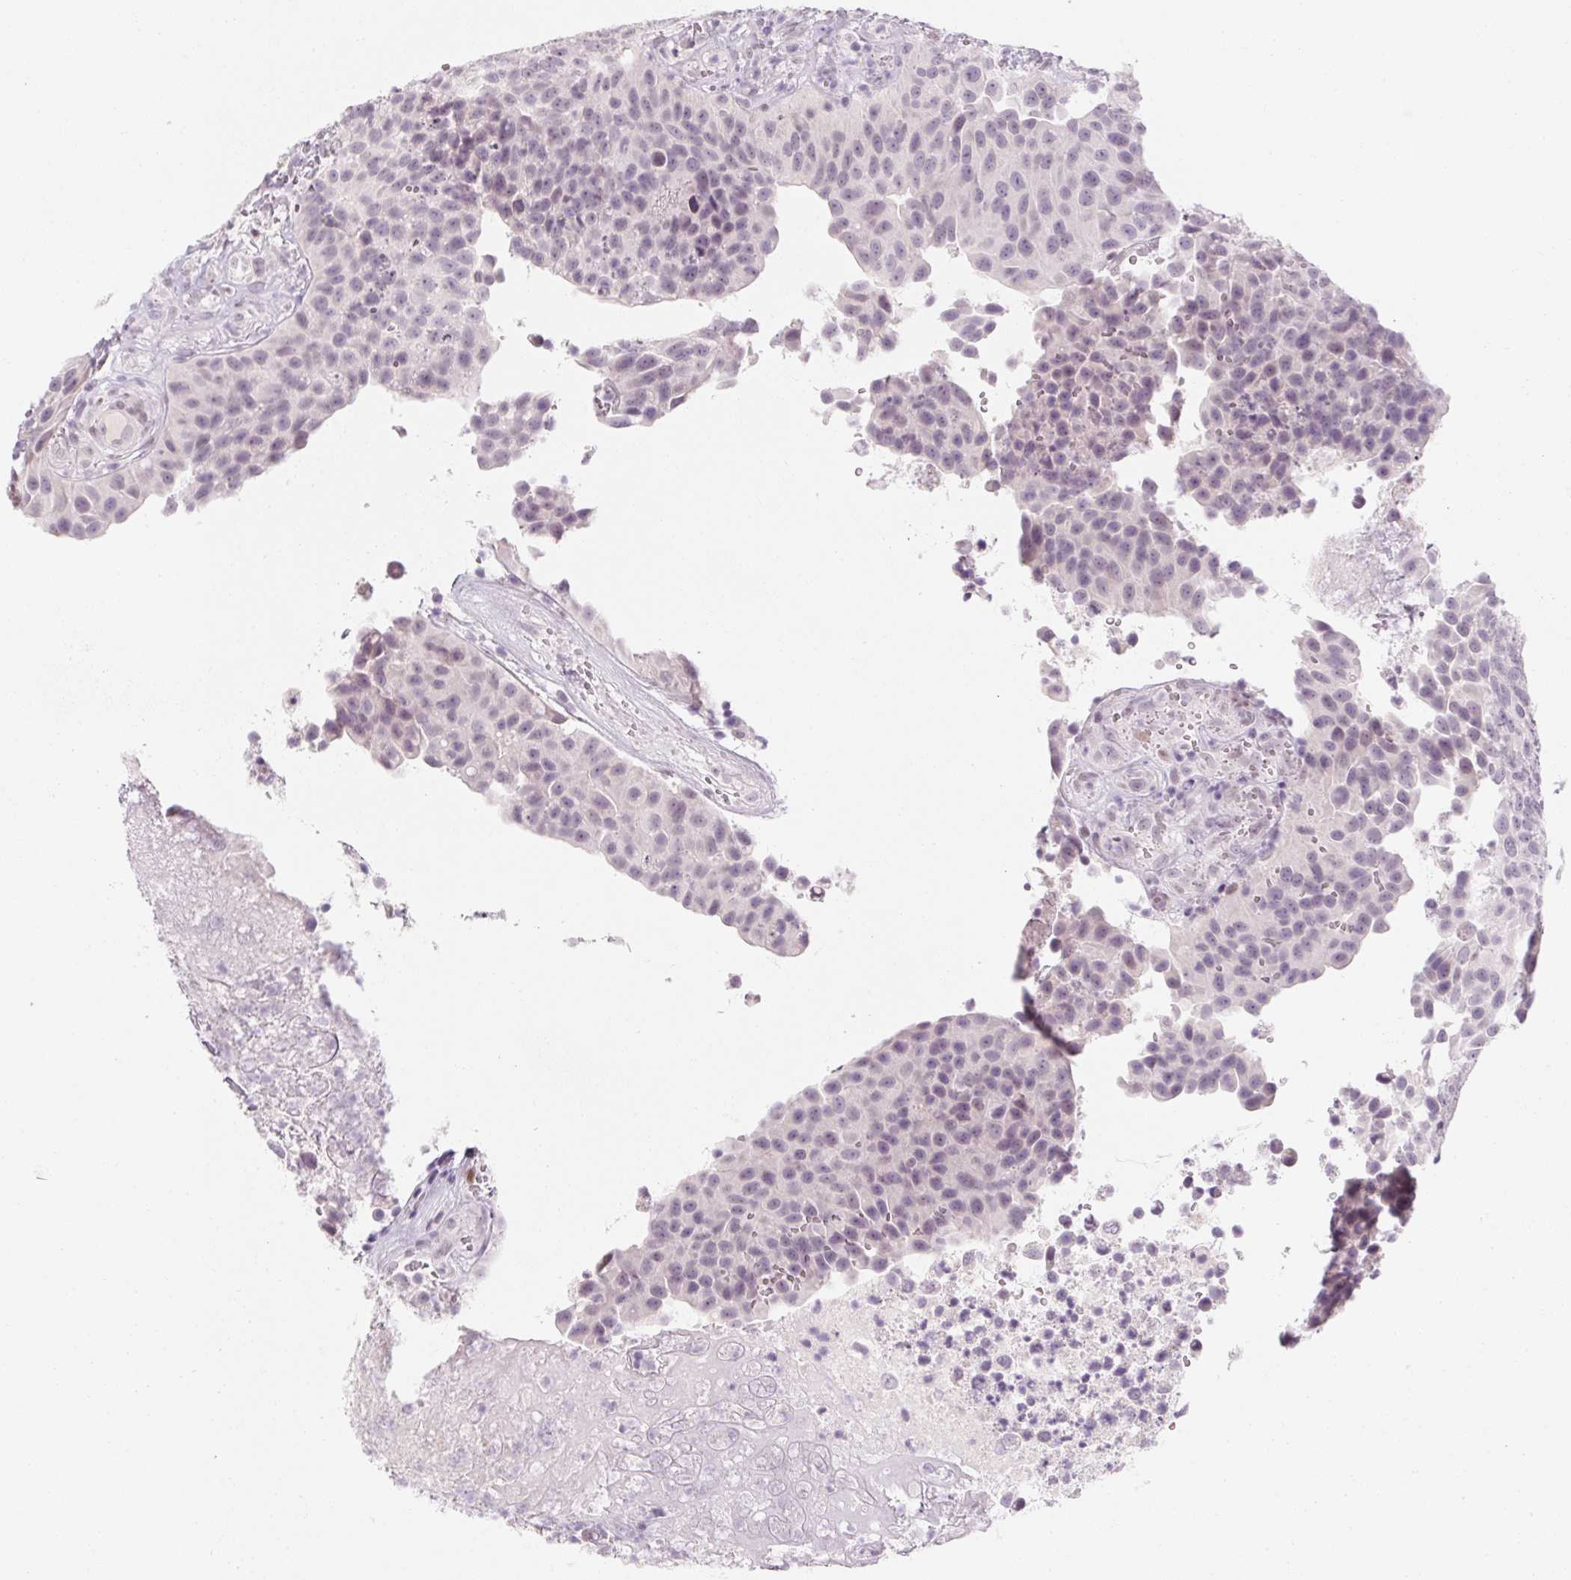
{"staining": {"intensity": "negative", "quantity": "none", "location": "none"}, "tissue": "urothelial cancer", "cell_type": "Tumor cells", "image_type": "cancer", "snomed": [{"axis": "morphology", "description": "Urothelial carcinoma, Low grade"}, {"axis": "topography", "description": "Urinary bladder"}], "caption": "Immunohistochemical staining of human urothelial carcinoma (low-grade) shows no significant expression in tumor cells. (Brightfield microscopy of DAB (3,3'-diaminobenzidine) immunohistochemistry (IHC) at high magnification).", "gene": "KCNQ2", "patient": {"sex": "male", "age": 76}}